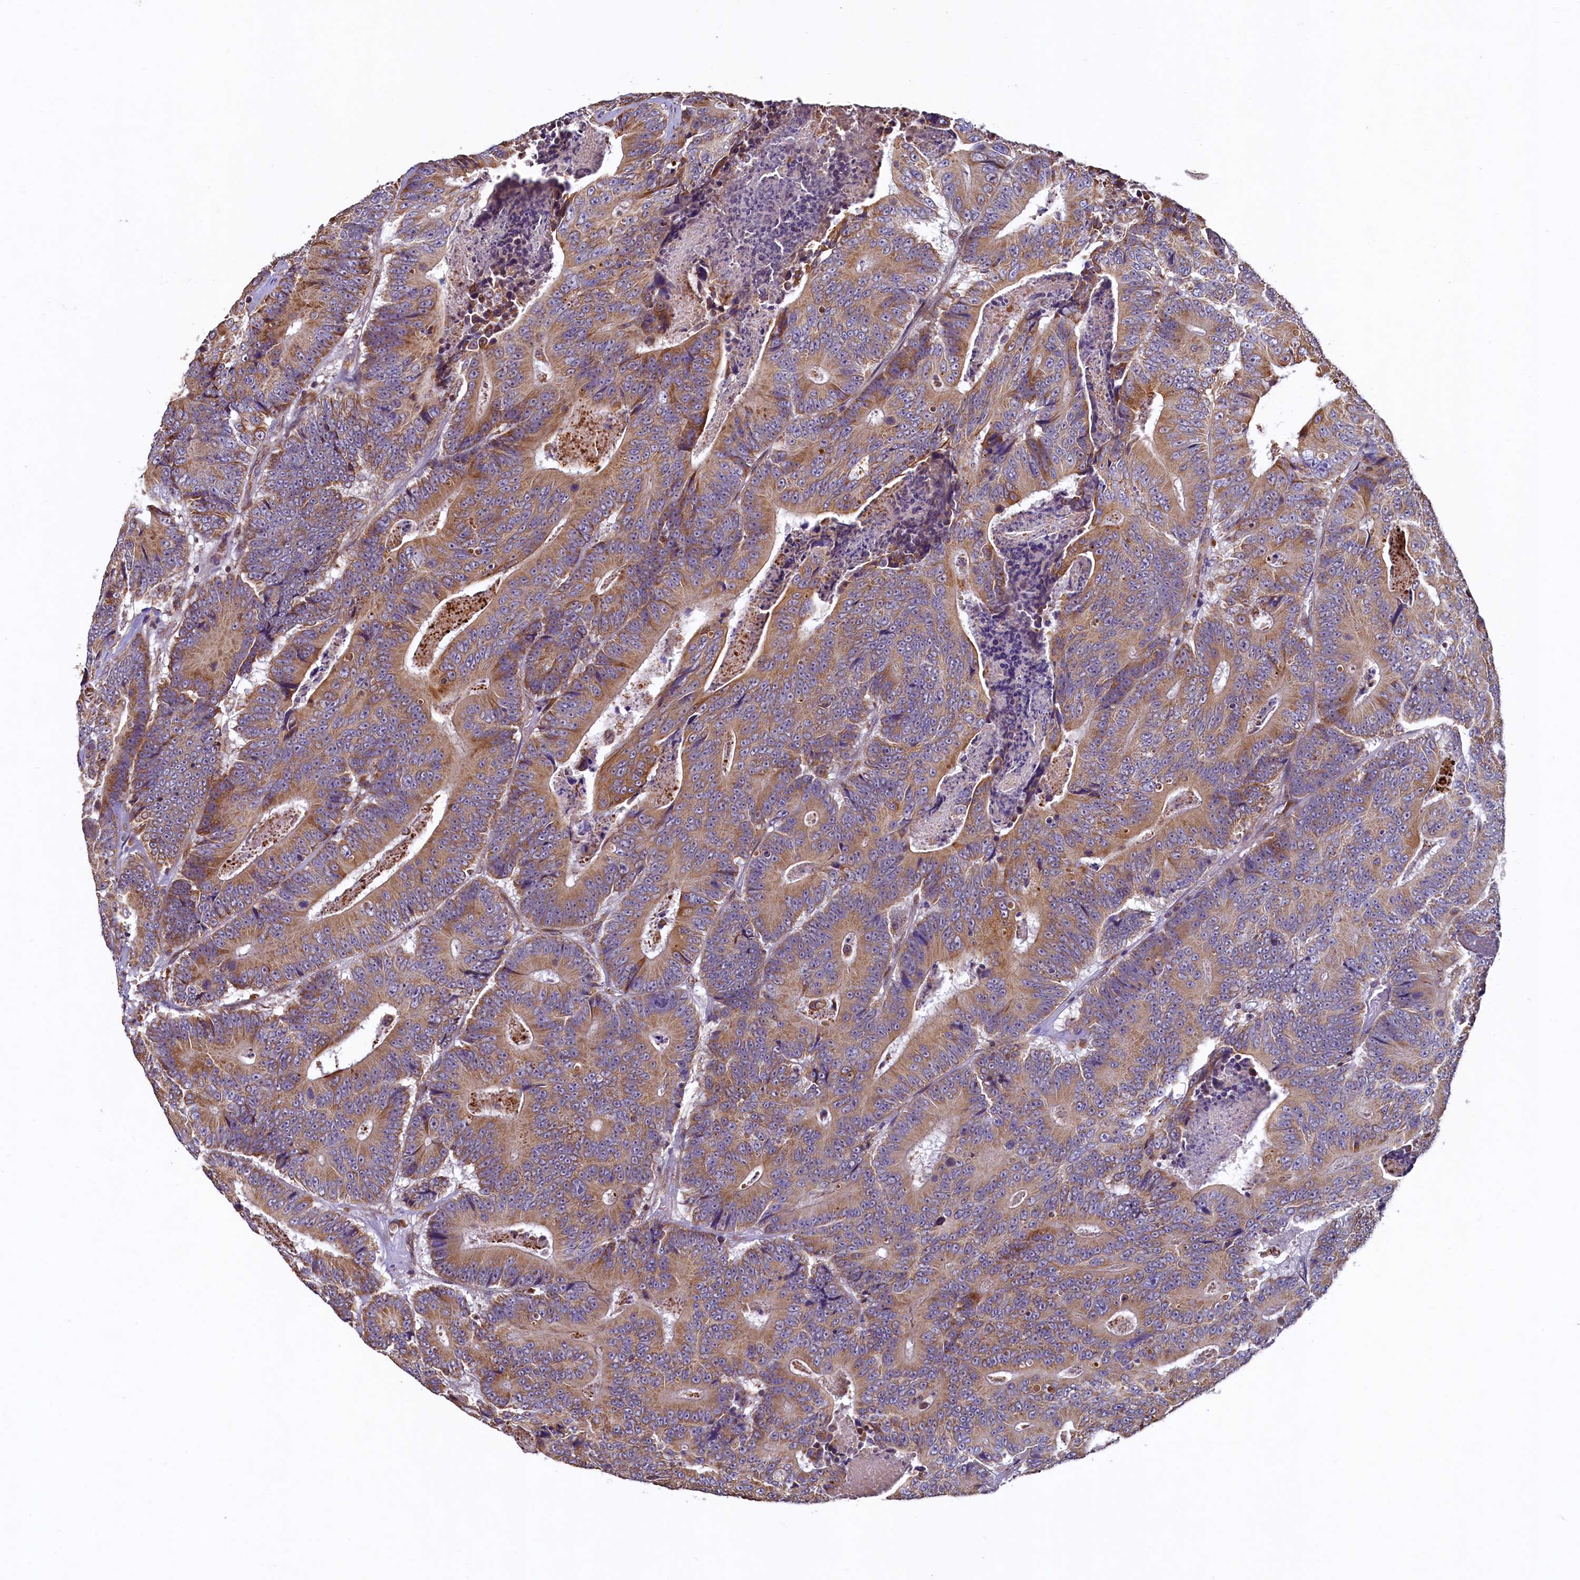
{"staining": {"intensity": "moderate", "quantity": ">75%", "location": "cytoplasmic/membranous"}, "tissue": "colorectal cancer", "cell_type": "Tumor cells", "image_type": "cancer", "snomed": [{"axis": "morphology", "description": "Adenocarcinoma, NOS"}, {"axis": "topography", "description": "Colon"}], "caption": "Immunohistochemical staining of human adenocarcinoma (colorectal) reveals medium levels of moderate cytoplasmic/membranous positivity in about >75% of tumor cells.", "gene": "ZNF577", "patient": {"sex": "male", "age": 83}}